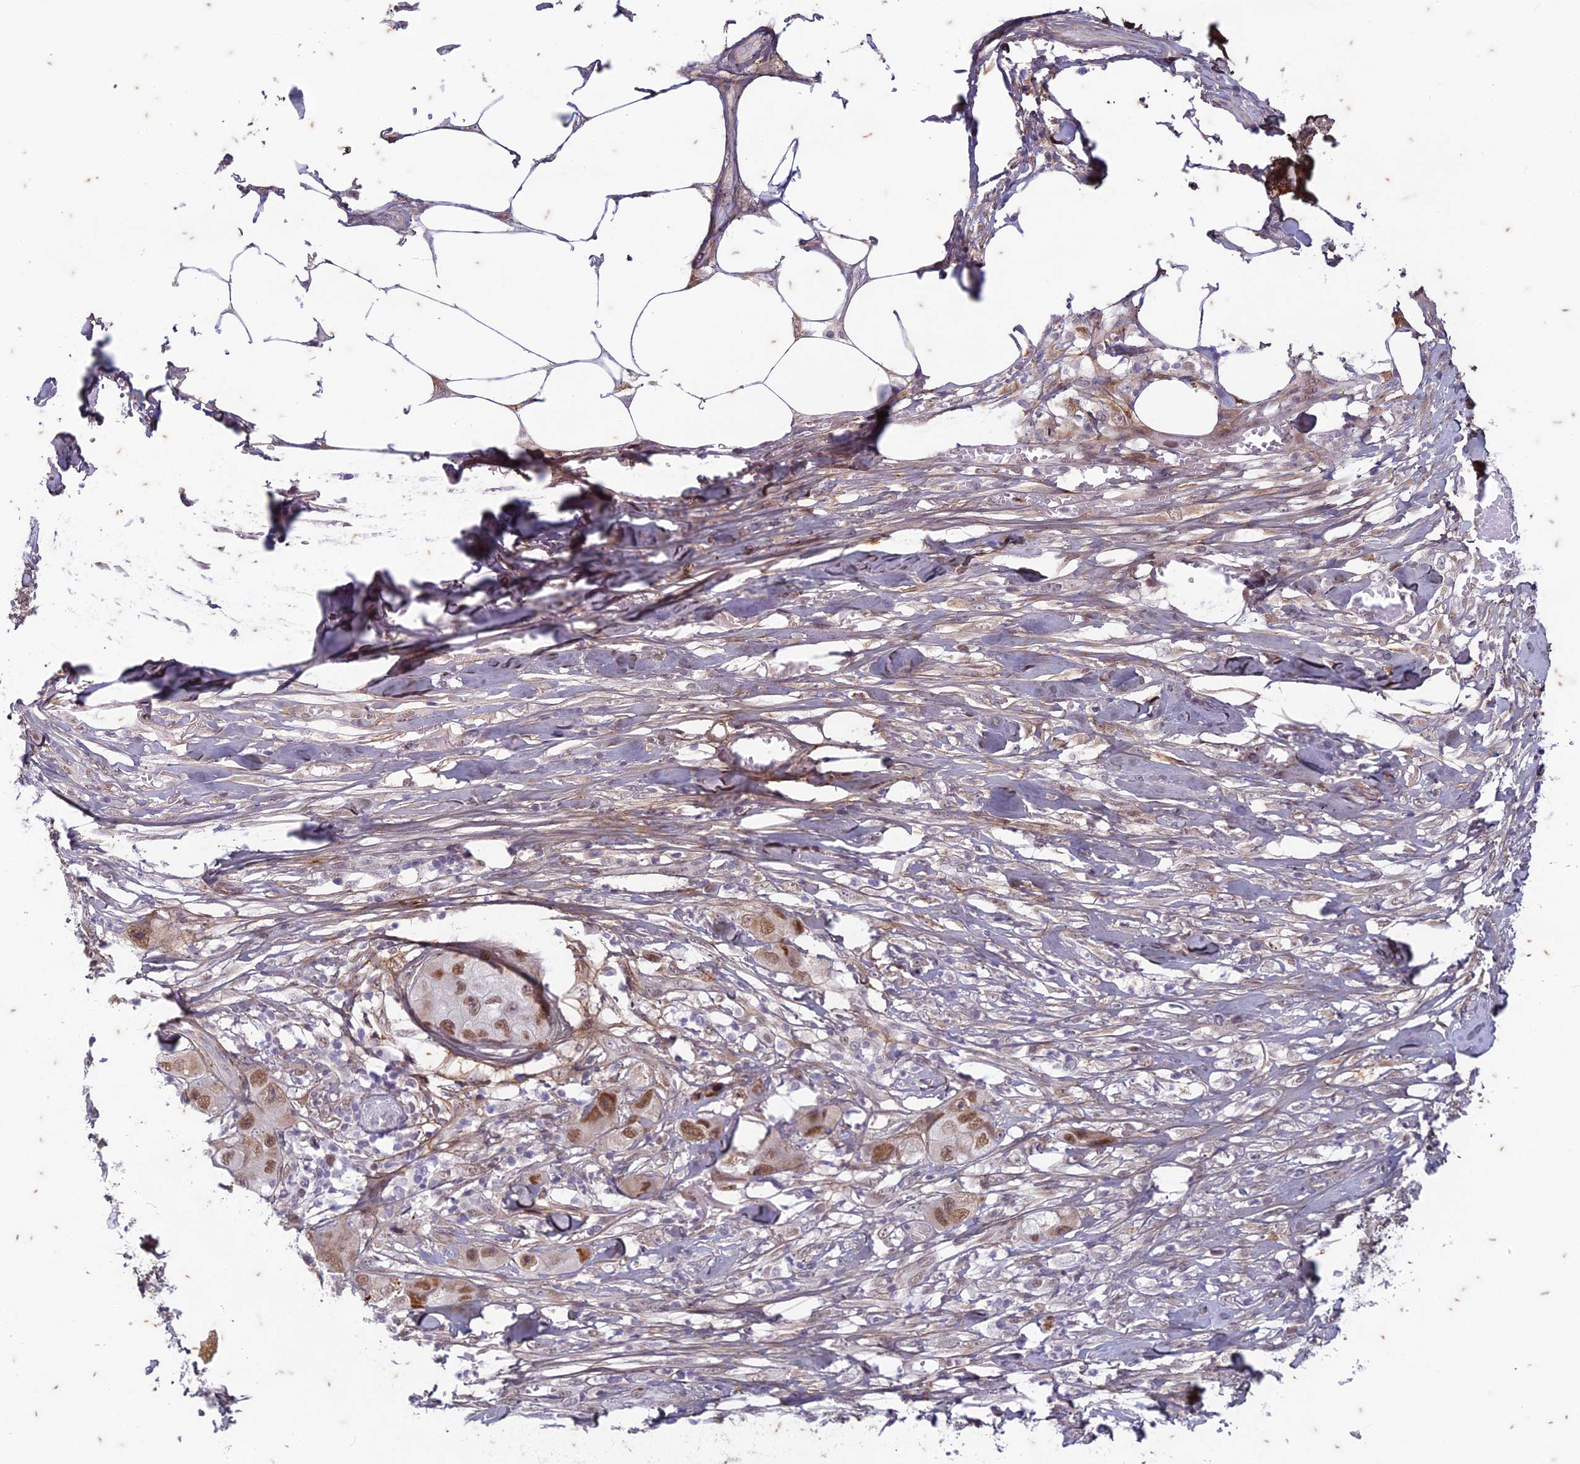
{"staining": {"intensity": "moderate", "quantity": ">75%", "location": "nuclear"}, "tissue": "skin cancer", "cell_type": "Tumor cells", "image_type": "cancer", "snomed": [{"axis": "morphology", "description": "Squamous cell carcinoma, NOS"}, {"axis": "topography", "description": "Skin"}, {"axis": "topography", "description": "Subcutis"}], "caption": "Skin cancer (squamous cell carcinoma) stained with a brown dye displays moderate nuclear positive positivity in about >75% of tumor cells.", "gene": "PABPN1L", "patient": {"sex": "male", "age": 73}}